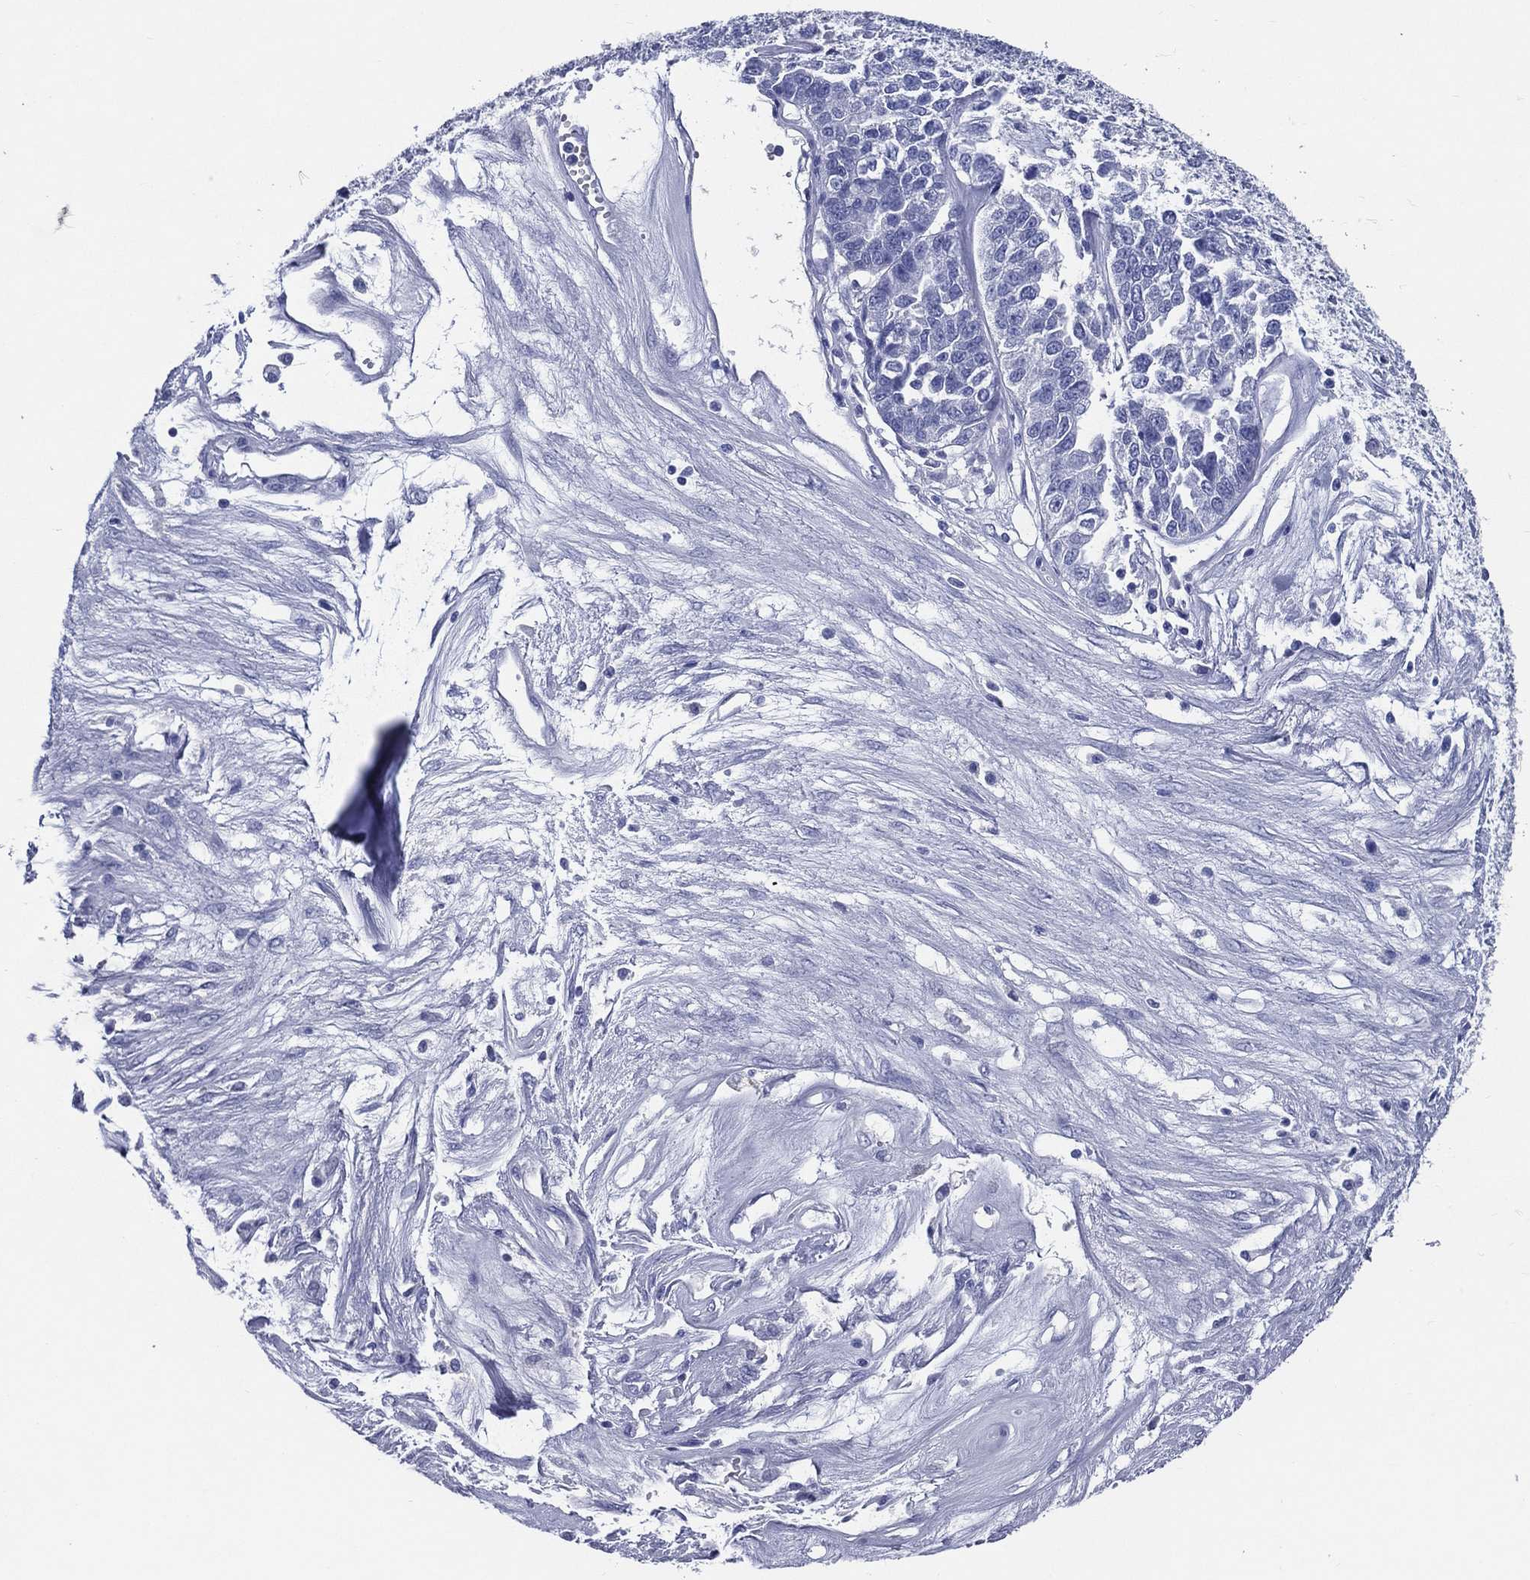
{"staining": {"intensity": "negative", "quantity": "none", "location": "none"}, "tissue": "ovarian cancer", "cell_type": "Tumor cells", "image_type": "cancer", "snomed": [{"axis": "morphology", "description": "Cystadenocarcinoma, serous, NOS"}, {"axis": "topography", "description": "Ovary"}], "caption": "Photomicrograph shows no significant protein staining in tumor cells of serous cystadenocarcinoma (ovarian). (Brightfield microscopy of DAB (3,3'-diaminobenzidine) immunohistochemistry at high magnification).", "gene": "ACE2", "patient": {"sex": "female", "age": 87}}